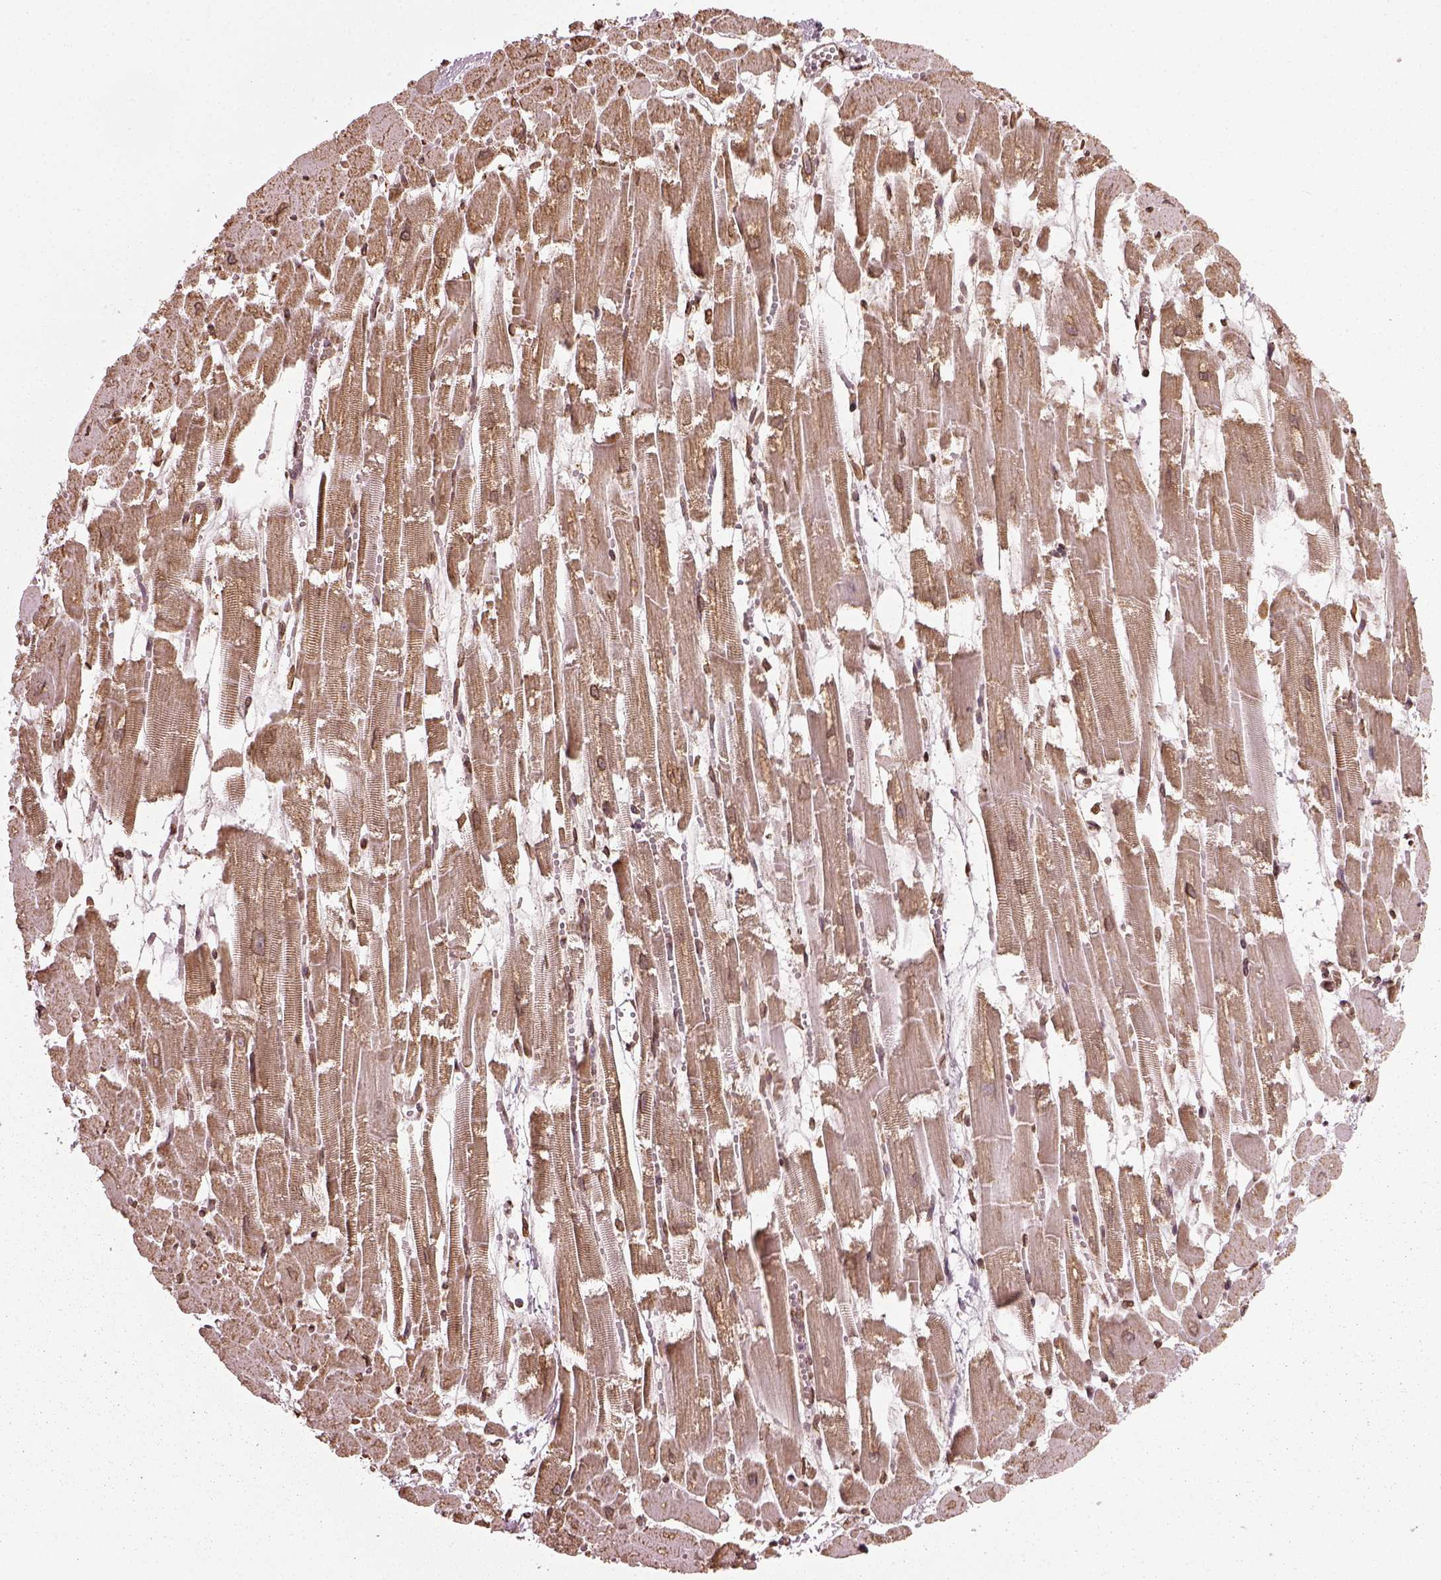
{"staining": {"intensity": "moderate", "quantity": "25%-75%", "location": "cytoplasmic/membranous"}, "tissue": "heart muscle", "cell_type": "Cardiomyocytes", "image_type": "normal", "snomed": [{"axis": "morphology", "description": "Normal tissue, NOS"}, {"axis": "topography", "description": "Heart"}], "caption": "Immunohistochemical staining of normal heart muscle demonstrates medium levels of moderate cytoplasmic/membranous staining in about 25%-75% of cardiomyocytes.", "gene": "ACOT2", "patient": {"sex": "female", "age": 52}}